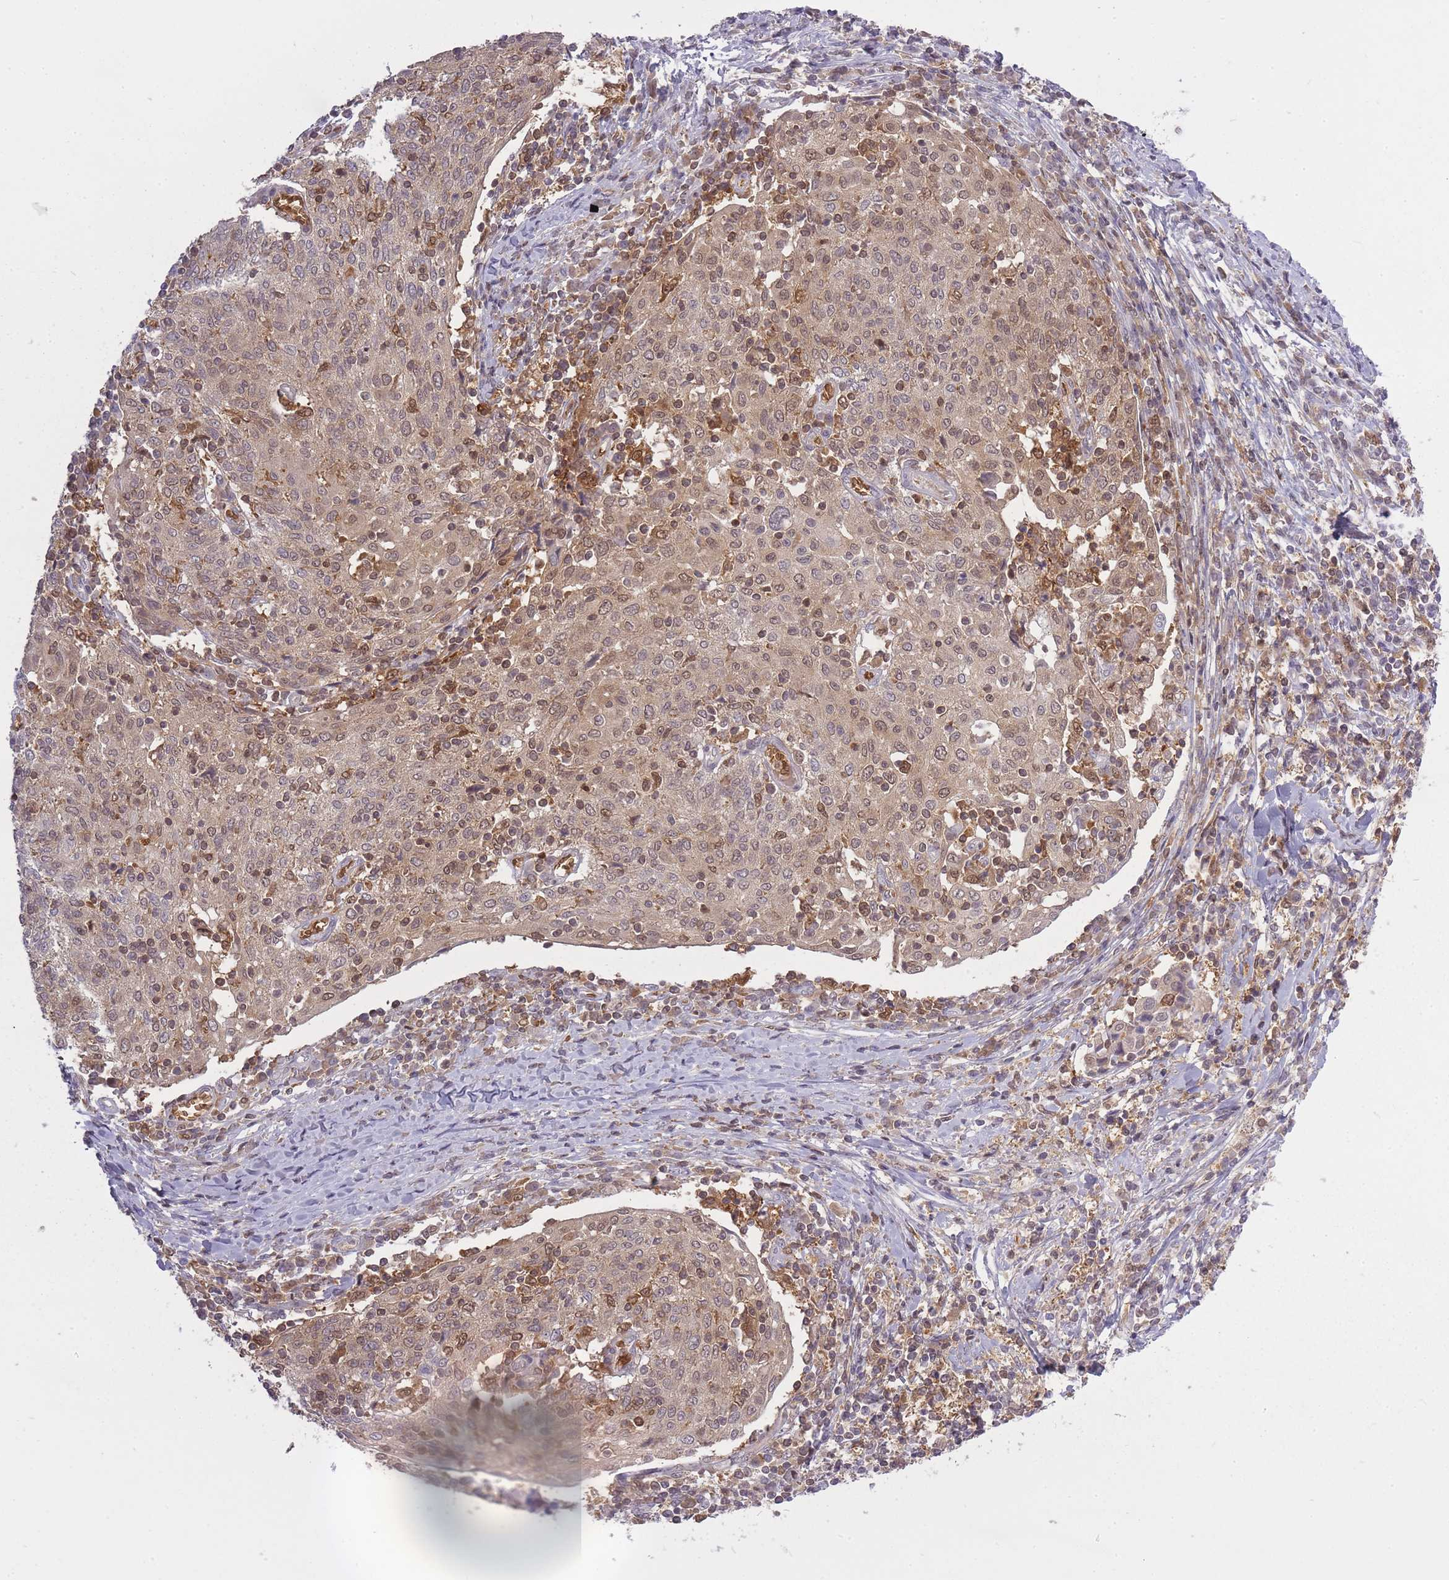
{"staining": {"intensity": "moderate", "quantity": ">75%", "location": "cytoplasmic/membranous,nuclear"}, "tissue": "cervical cancer", "cell_type": "Tumor cells", "image_type": "cancer", "snomed": [{"axis": "morphology", "description": "Squamous cell carcinoma, NOS"}, {"axis": "topography", "description": "Cervix"}], "caption": "Cervical squamous cell carcinoma was stained to show a protein in brown. There is medium levels of moderate cytoplasmic/membranous and nuclear expression in approximately >75% of tumor cells.", "gene": "CXorf38", "patient": {"sex": "female", "age": 52}}